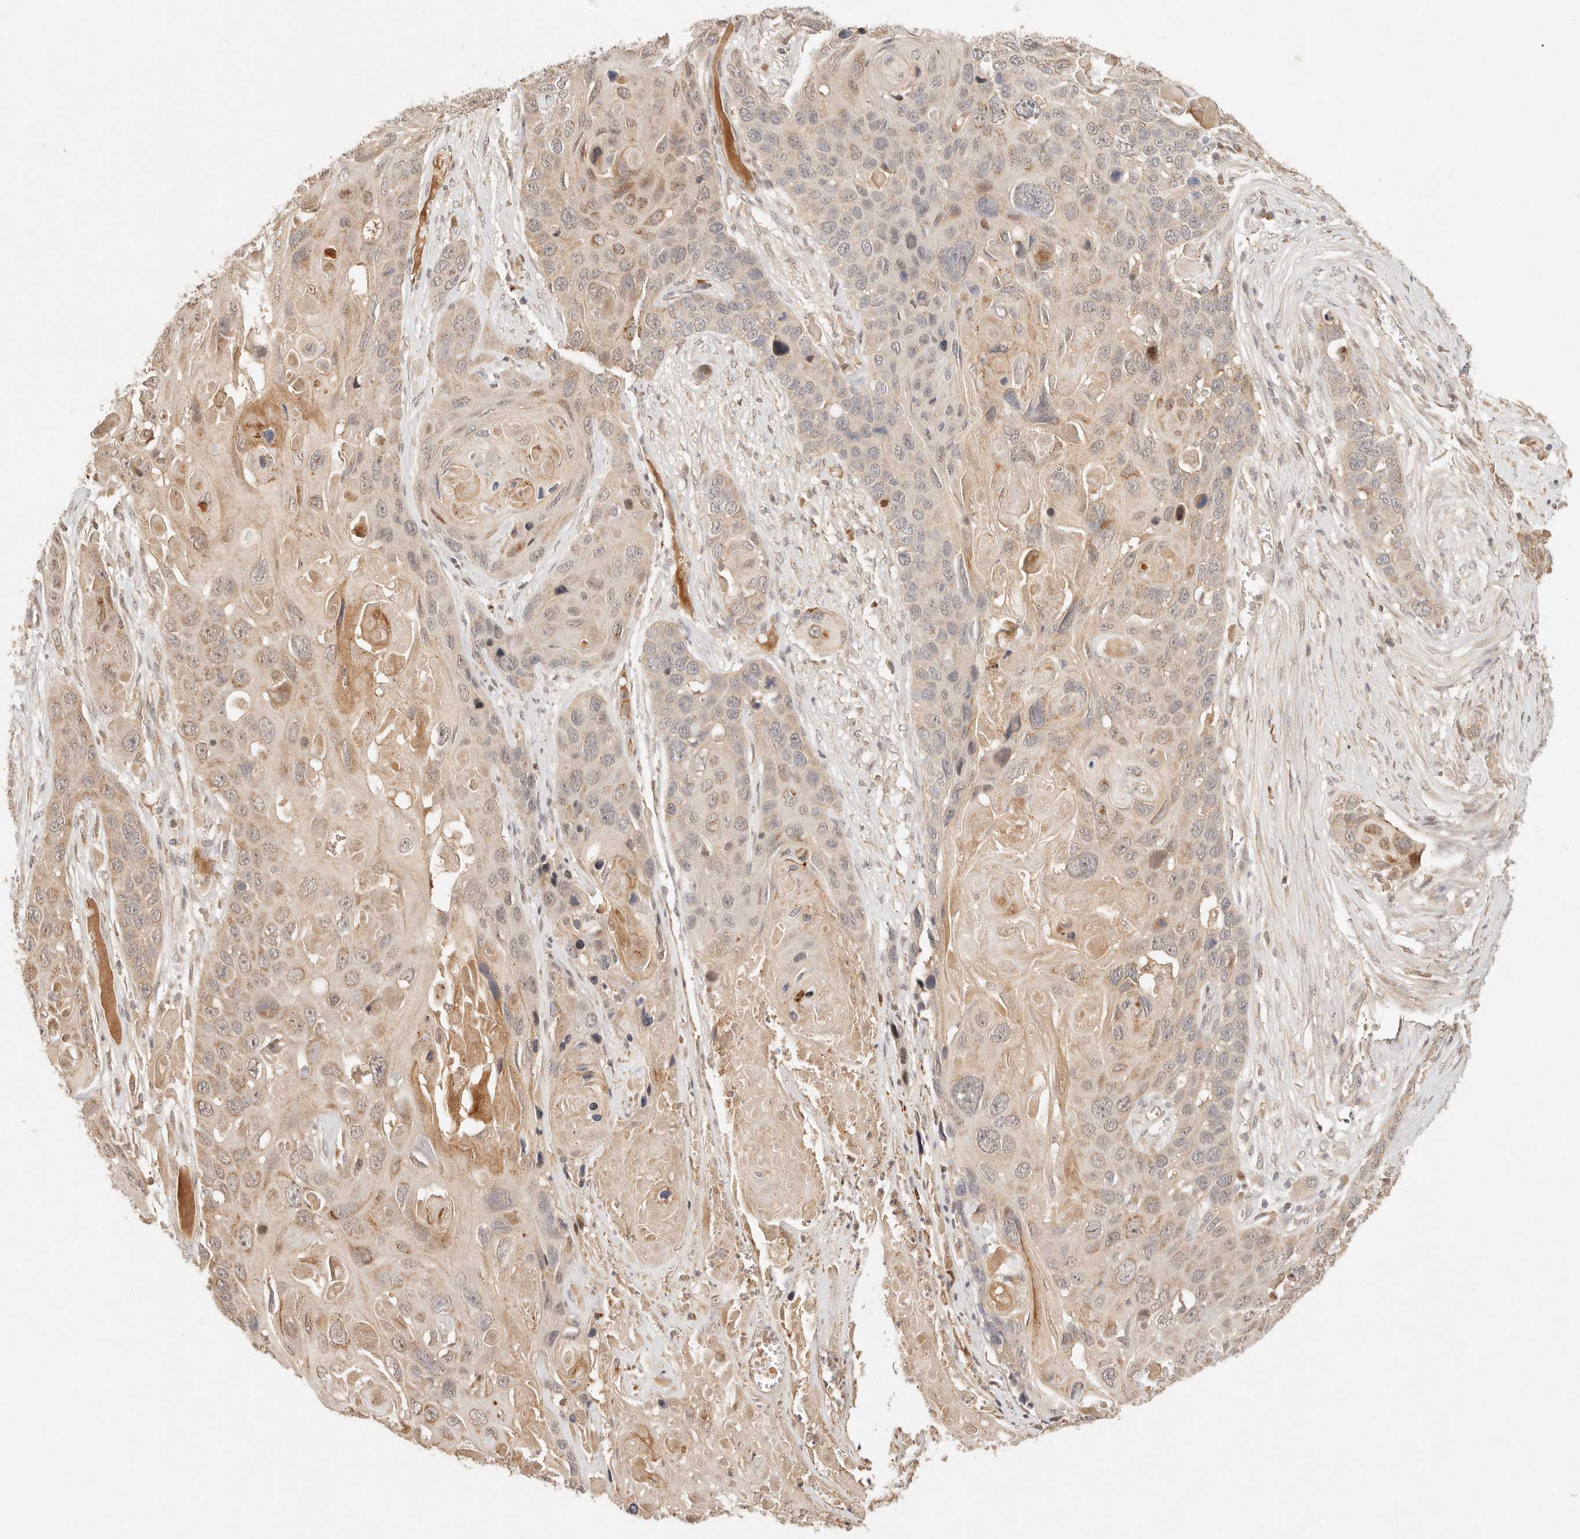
{"staining": {"intensity": "weak", "quantity": ">75%", "location": "cytoplasmic/membranous"}, "tissue": "skin cancer", "cell_type": "Tumor cells", "image_type": "cancer", "snomed": [{"axis": "morphology", "description": "Squamous cell carcinoma, NOS"}, {"axis": "topography", "description": "Skin"}], "caption": "An image of skin cancer (squamous cell carcinoma) stained for a protein demonstrates weak cytoplasmic/membranous brown staining in tumor cells.", "gene": "PHLDA3", "patient": {"sex": "male", "age": 55}}